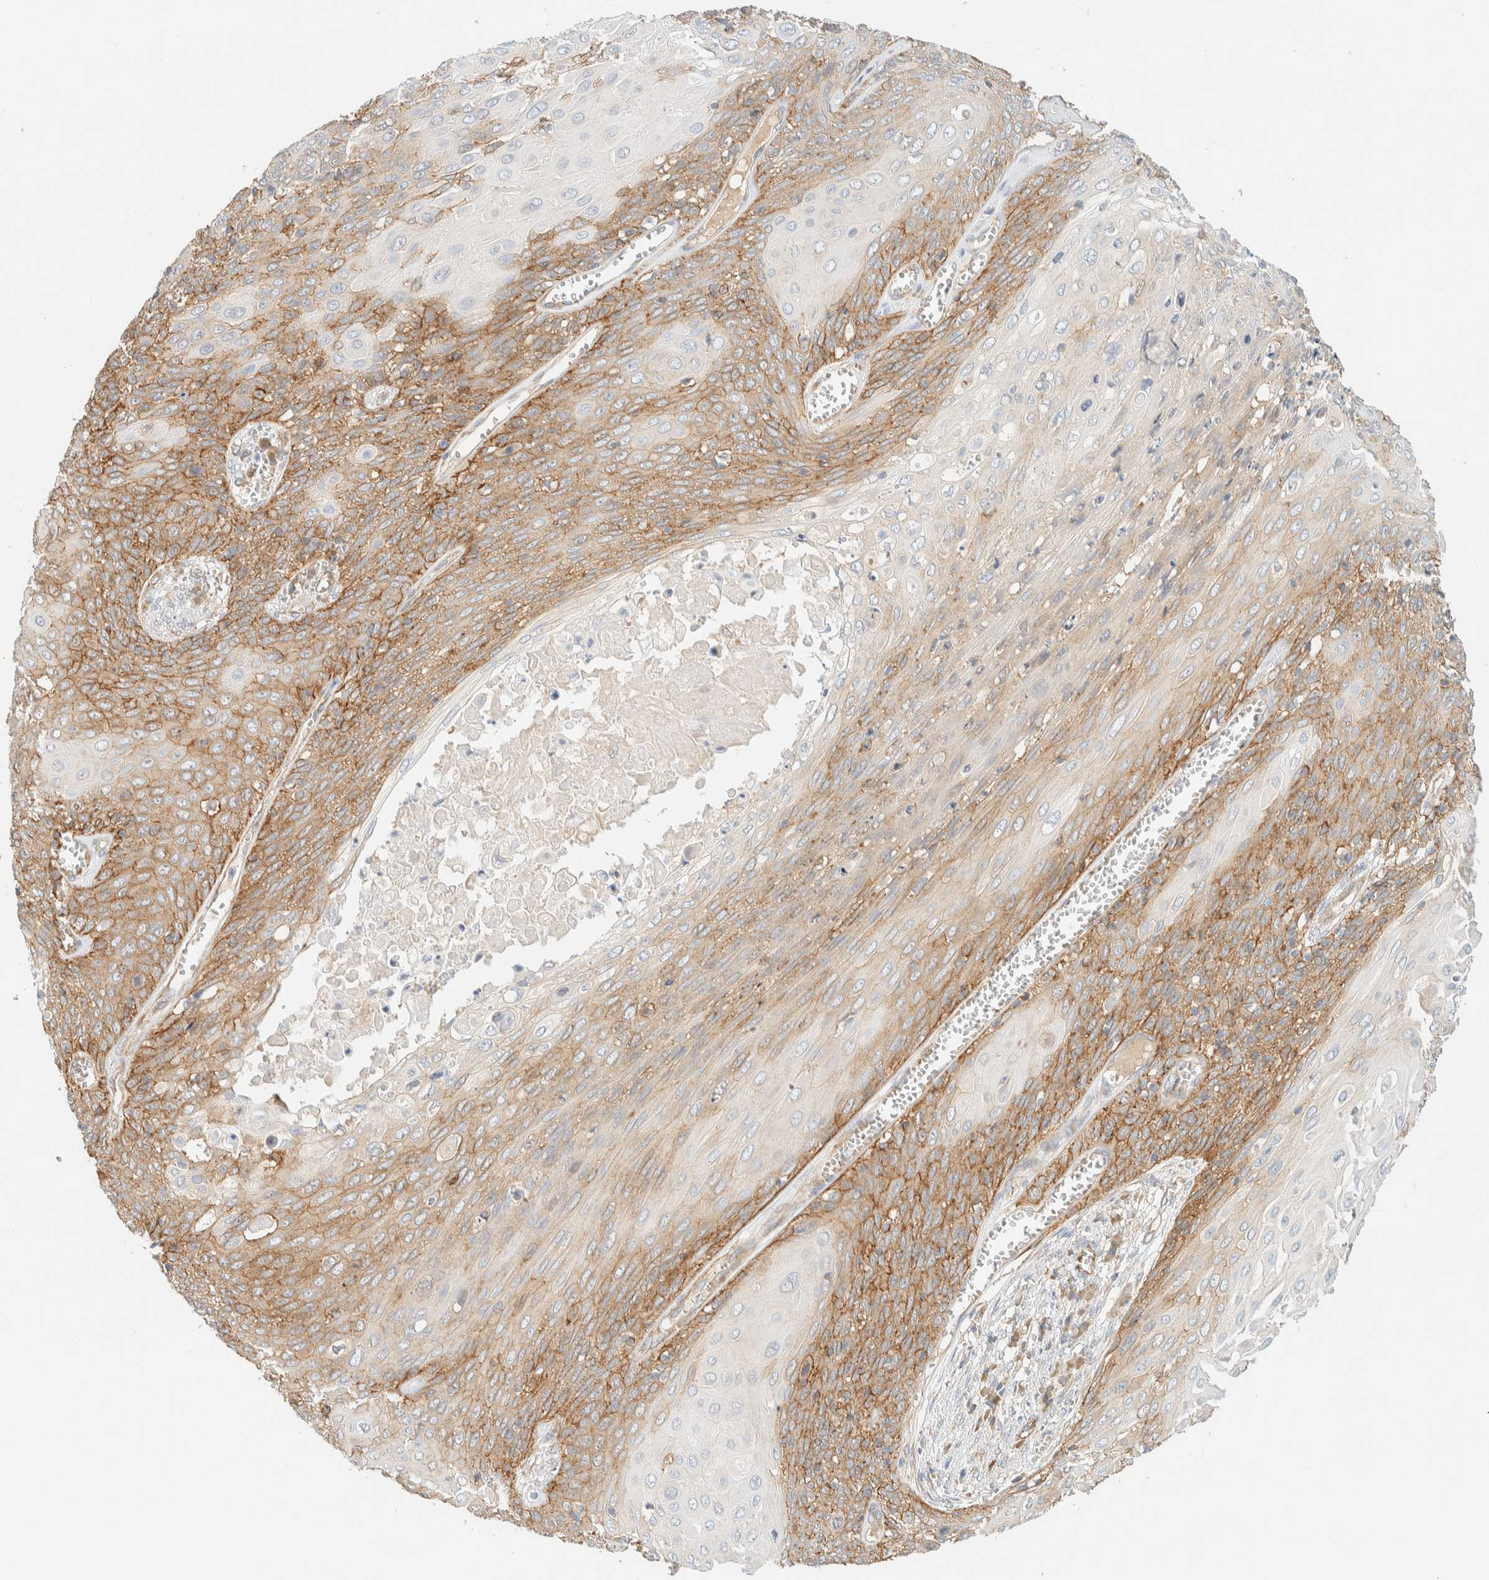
{"staining": {"intensity": "moderate", "quantity": ">75%", "location": "cytoplasmic/membranous"}, "tissue": "cervical cancer", "cell_type": "Tumor cells", "image_type": "cancer", "snomed": [{"axis": "morphology", "description": "Squamous cell carcinoma, NOS"}, {"axis": "topography", "description": "Cervix"}], "caption": "Immunohistochemistry (IHC) (DAB (3,3'-diaminobenzidine)) staining of squamous cell carcinoma (cervical) exhibits moderate cytoplasmic/membranous protein staining in approximately >75% of tumor cells.", "gene": "LIMA1", "patient": {"sex": "female", "age": 39}}